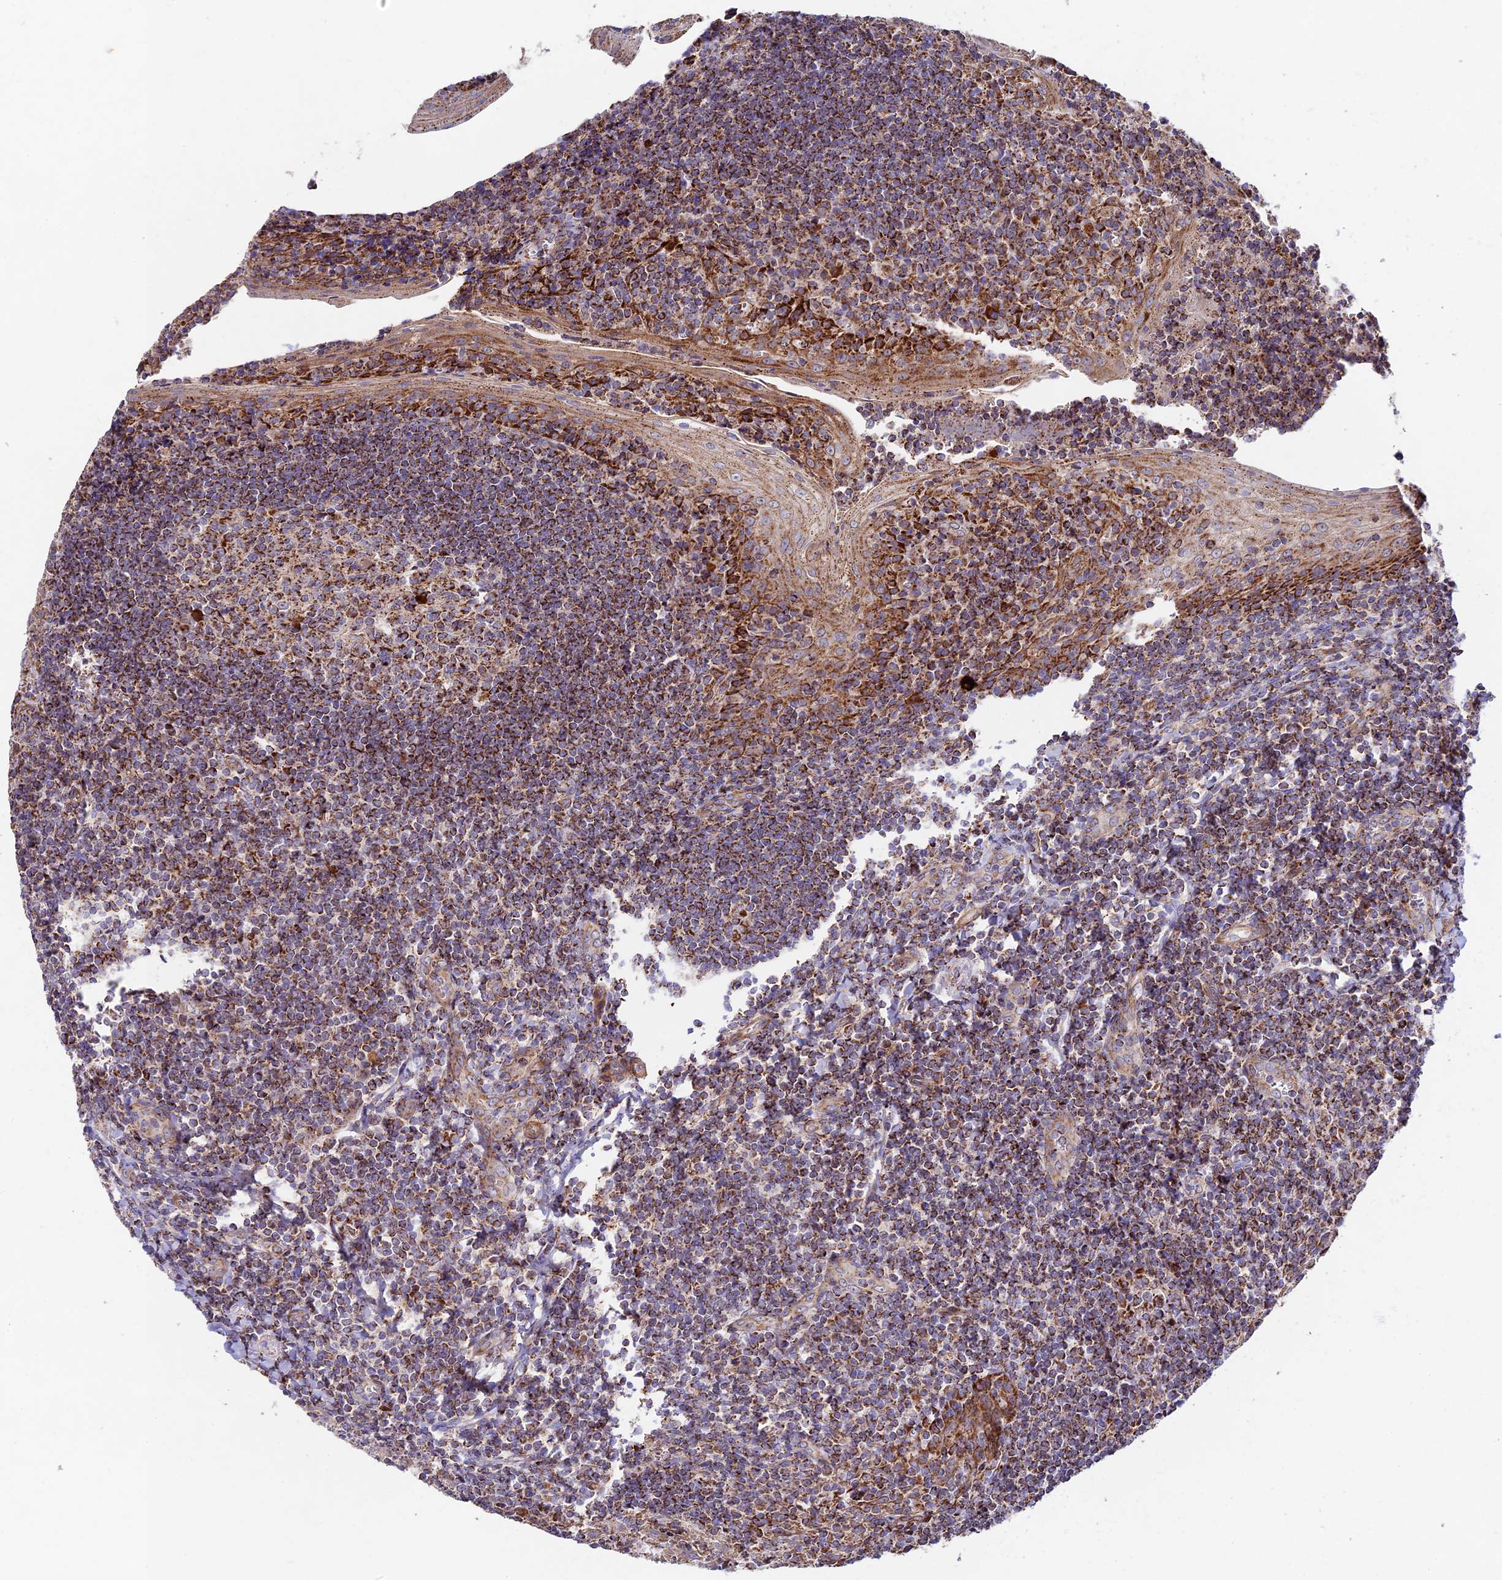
{"staining": {"intensity": "strong", "quantity": "25%-75%", "location": "cytoplasmic/membranous"}, "tissue": "tonsil", "cell_type": "Germinal center cells", "image_type": "normal", "snomed": [{"axis": "morphology", "description": "Normal tissue, NOS"}, {"axis": "topography", "description": "Tonsil"}], "caption": "The image demonstrates immunohistochemical staining of unremarkable tonsil. There is strong cytoplasmic/membranous expression is seen in about 25%-75% of germinal center cells. (brown staining indicates protein expression, while blue staining denotes nuclei).", "gene": "KHDC3L", "patient": {"sex": "male", "age": 27}}